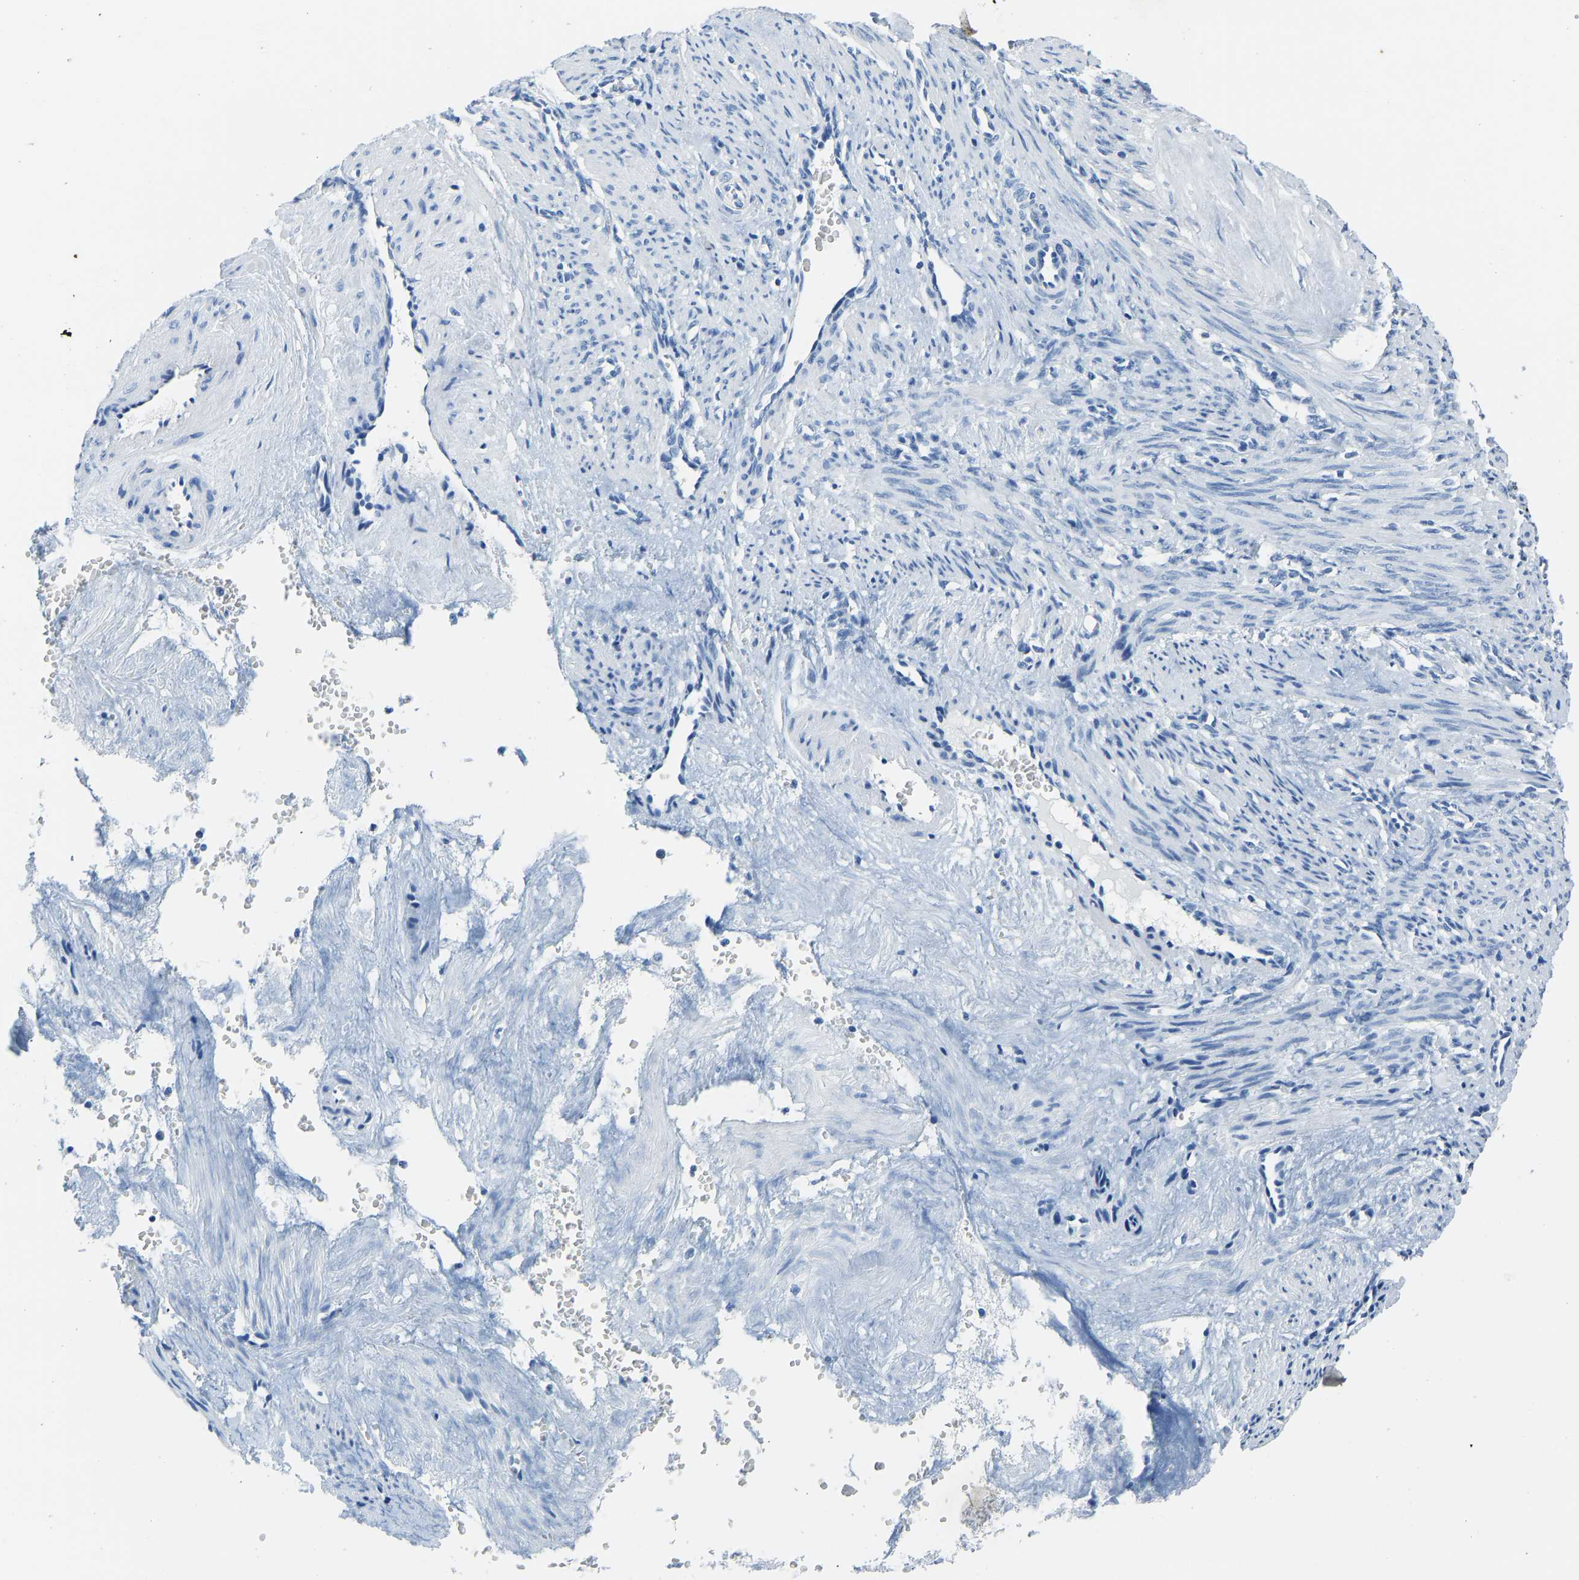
{"staining": {"intensity": "negative", "quantity": "none", "location": "none"}, "tissue": "smooth muscle", "cell_type": "Smooth muscle cells", "image_type": "normal", "snomed": [{"axis": "morphology", "description": "Normal tissue, NOS"}, {"axis": "topography", "description": "Endometrium"}], "caption": "Immunohistochemical staining of benign human smooth muscle exhibits no significant staining in smooth muscle cells. (Brightfield microscopy of DAB (3,3'-diaminobenzidine) immunohistochemistry (IHC) at high magnification).", "gene": "SERPINB3", "patient": {"sex": "female", "age": 33}}